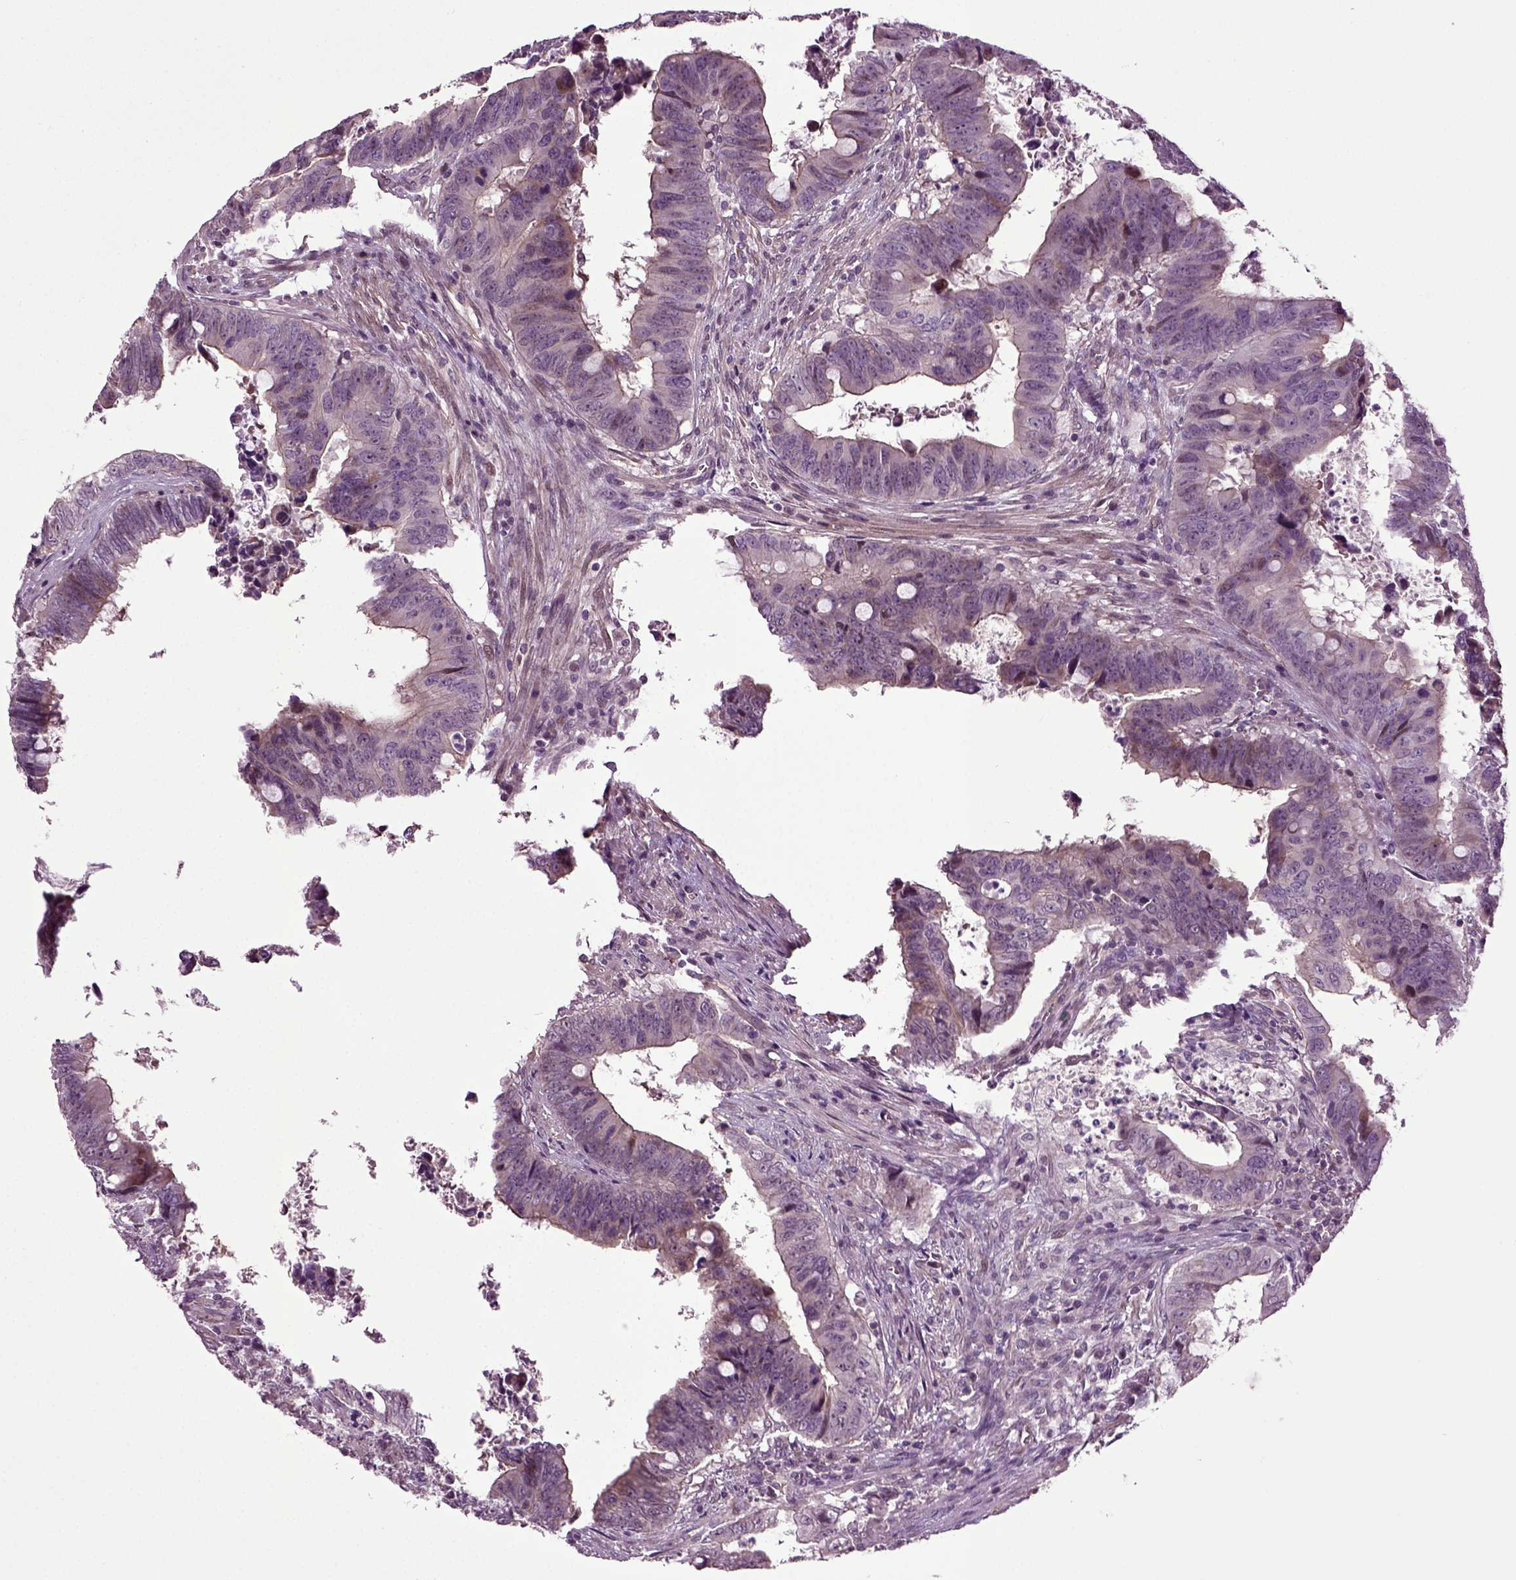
{"staining": {"intensity": "moderate", "quantity": "<25%", "location": "cytoplasmic/membranous"}, "tissue": "colorectal cancer", "cell_type": "Tumor cells", "image_type": "cancer", "snomed": [{"axis": "morphology", "description": "Adenocarcinoma, NOS"}, {"axis": "topography", "description": "Colon"}], "caption": "A histopathology image of adenocarcinoma (colorectal) stained for a protein shows moderate cytoplasmic/membranous brown staining in tumor cells.", "gene": "HAGHL", "patient": {"sex": "female", "age": 82}}